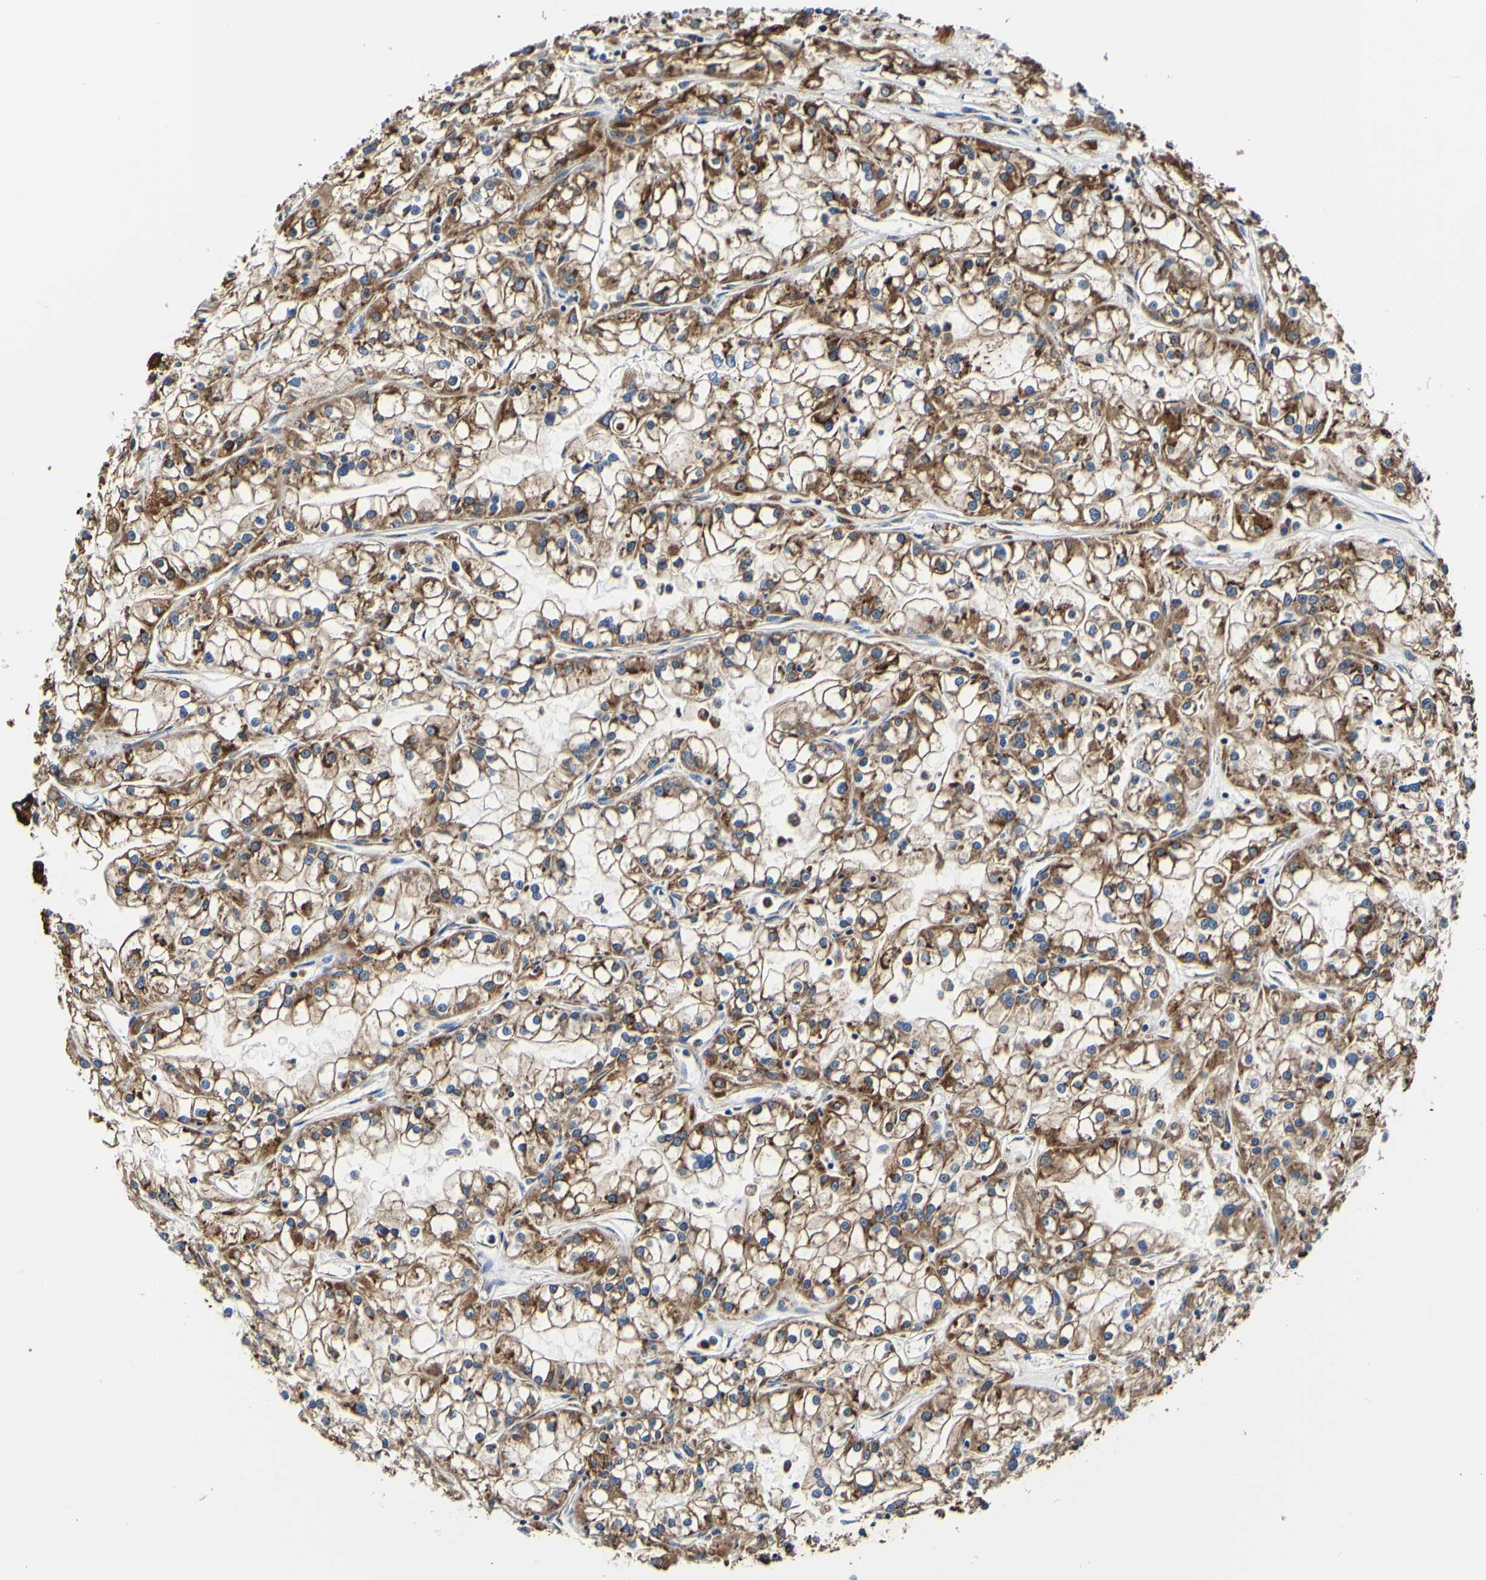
{"staining": {"intensity": "moderate", "quantity": ">75%", "location": "cytoplasmic/membranous"}, "tissue": "renal cancer", "cell_type": "Tumor cells", "image_type": "cancer", "snomed": [{"axis": "morphology", "description": "Adenocarcinoma, NOS"}, {"axis": "topography", "description": "Kidney"}], "caption": "Immunohistochemistry (DAB) staining of adenocarcinoma (renal) reveals moderate cytoplasmic/membranous protein positivity in approximately >75% of tumor cells.", "gene": "P4HB", "patient": {"sex": "female", "age": 52}}